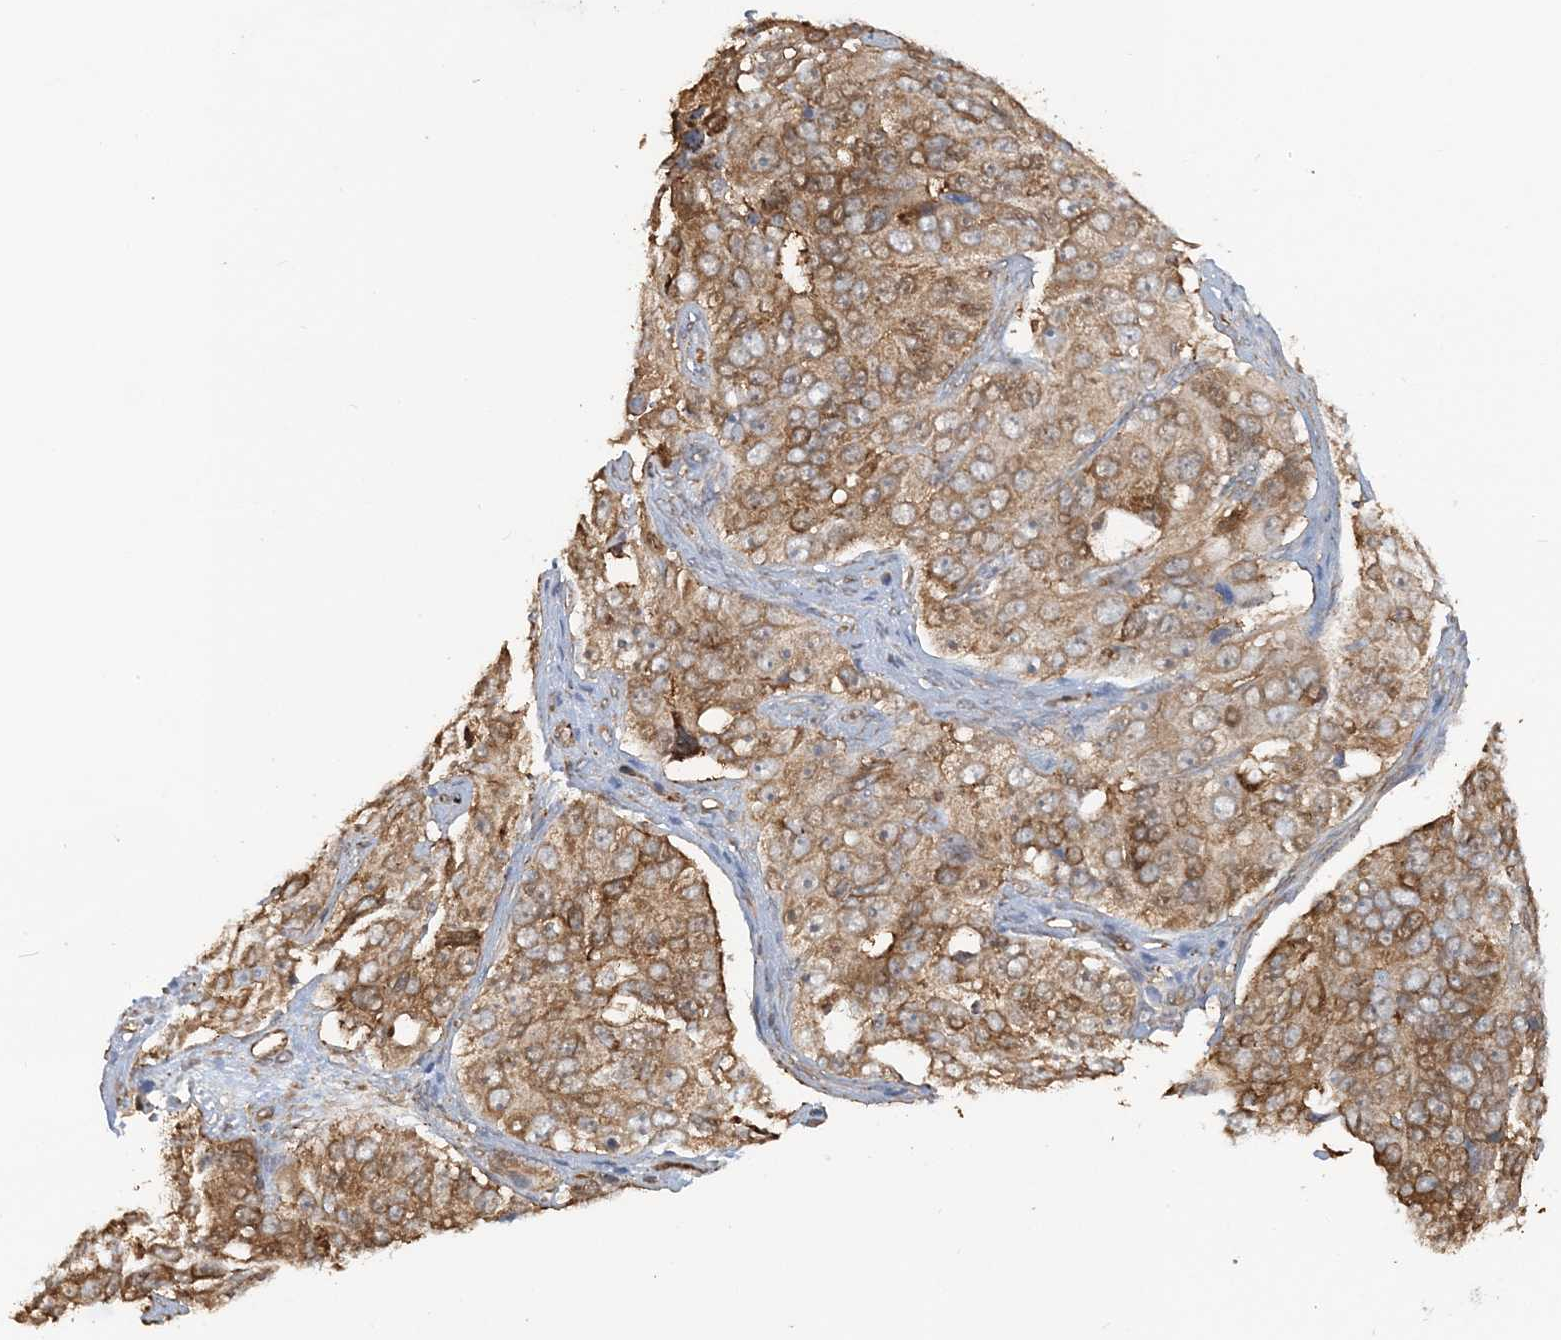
{"staining": {"intensity": "moderate", "quantity": ">75%", "location": "cytoplasmic/membranous"}, "tissue": "ovarian cancer", "cell_type": "Tumor cells", "image_type": "cancer", "snomed": [{"axis": "morphology", "description": "Carcinoma, endometroid"}, {"axis": "topography", "description": "Ovary"}], "caption": "High-power microscopy captured an IHC image of ovarian cancer (endometroid carcinoma), revealing moderate cytoplasmic/membranous expression in about >75% of tumor cells.", "gene": "DSTN", "patient": {"sex": "female", "age": 51}}